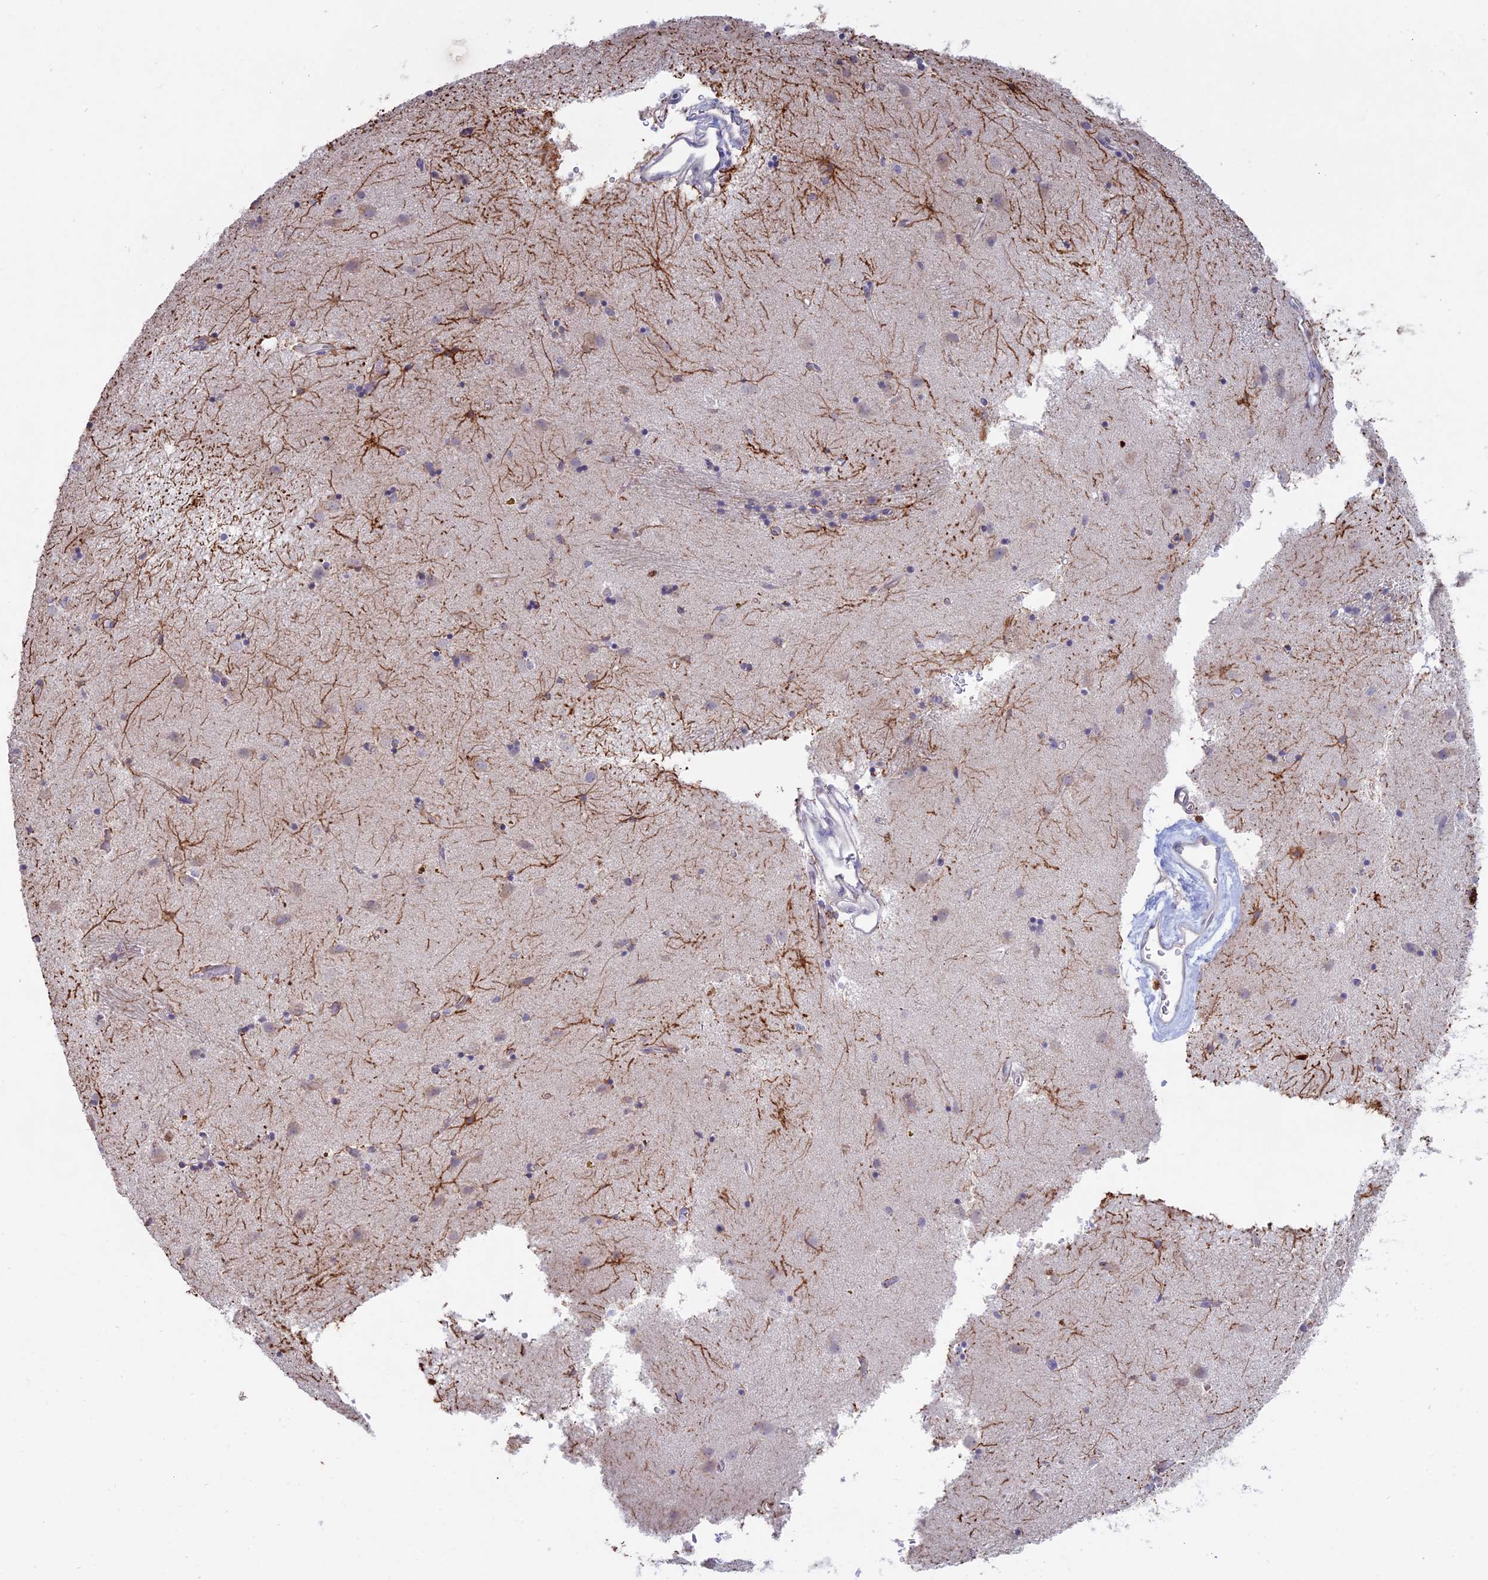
{"staining": {"intensity": "strong", "quantity": "<25%", "location": "cytoplasmic/membranous"}, "tissue": "caudate", "cell_type": "Glial cells", "image_type": "normal", "snomed": [{"axis": "morphology", "description": "Normal tissue, NOS"}, {"axis": "topography", "description": "Lateral ventricle wall"}], "caption": "An image of human caudate stained for a protein shows strong cytoplasmic/membranous brown staining in glial cells. (IHC, brightfield microscopy, high magnification).", "gene": "MYO5B", "patient": {"sex": "male", "age": 70}}